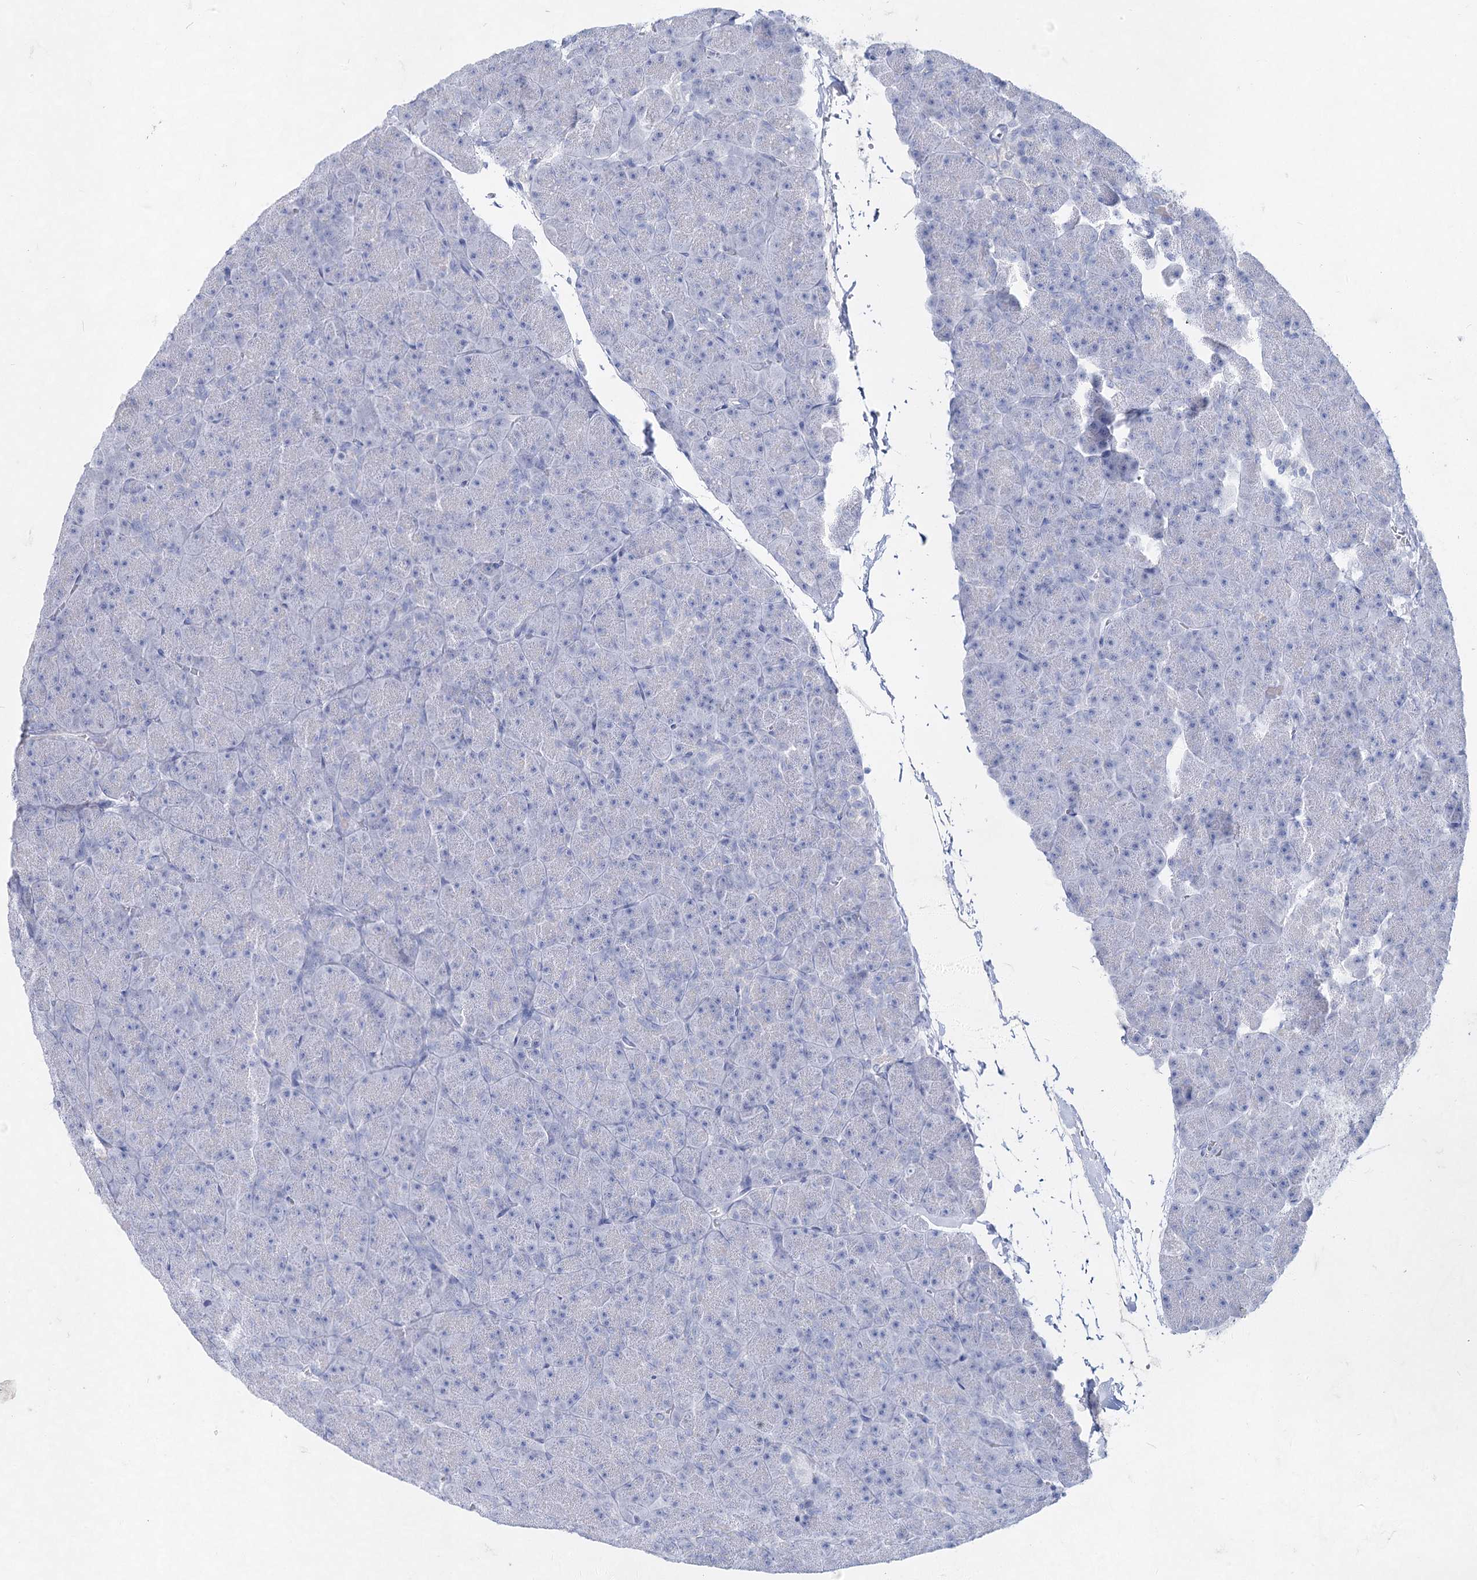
{"staining": {"intensity": "negative", "quantity": "none", "location": "none"}, "tissue": "pancreas", "cell_type": "Exocrine glandular cells", "image_type": "normal", "snomed": [{"axis": "morphology", "description": "Normal tissue, NOS"}, {"axis": "topography", "description": "Pancreas"}], "caption": "DAB (3,3'-diaminobenzidine) immunohistochemical staining of unremarkable human pancreas exhibits no significant staining in exocrine glandular cells. (IHC, brightfield microscopy, high magnification).", "gene": "ACRV1", "patient": {"sex": "male", "age": 36}}